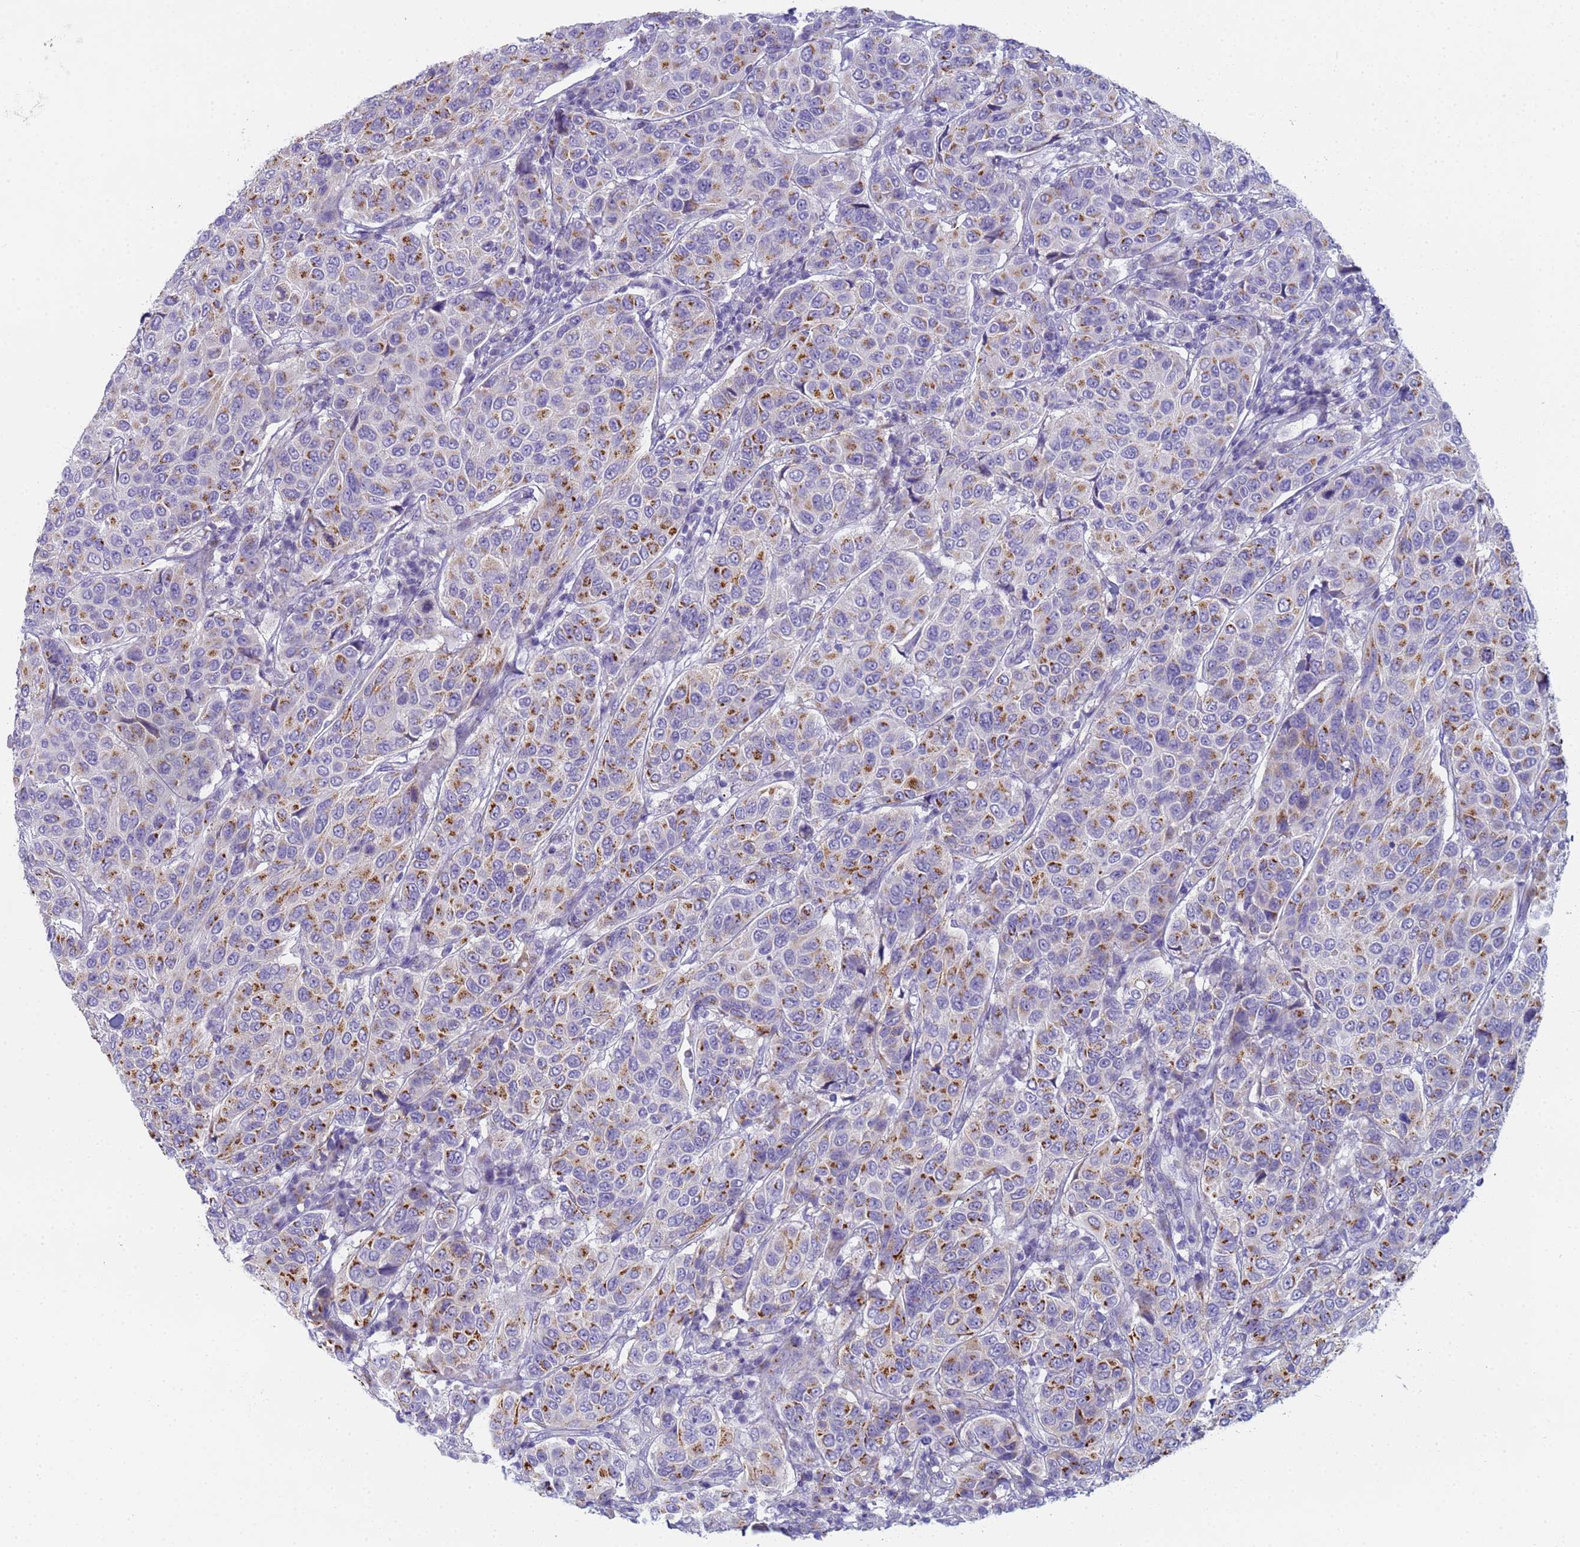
{"staining": {"intensity": "moderate", "quantity": ">75%", "location": "cytoplasmic/membranous"}, "tissue": "breast cancer", "cell_type": "Tumor cells", "image_type": "cancer", "snomed": [{"axis": "morphology", "description": "Duct carcinoma"}, {"axis": "topography", "description": "Breast"}], "caption": "Invasive ductal carcinoma (breast) stained for a protein (brown) reveals moderate cytoplasmic/membranous positive expression in about >75% of tumor cells.", "gene": "CR1", "patient": {"sex": "female", "age": 55}}